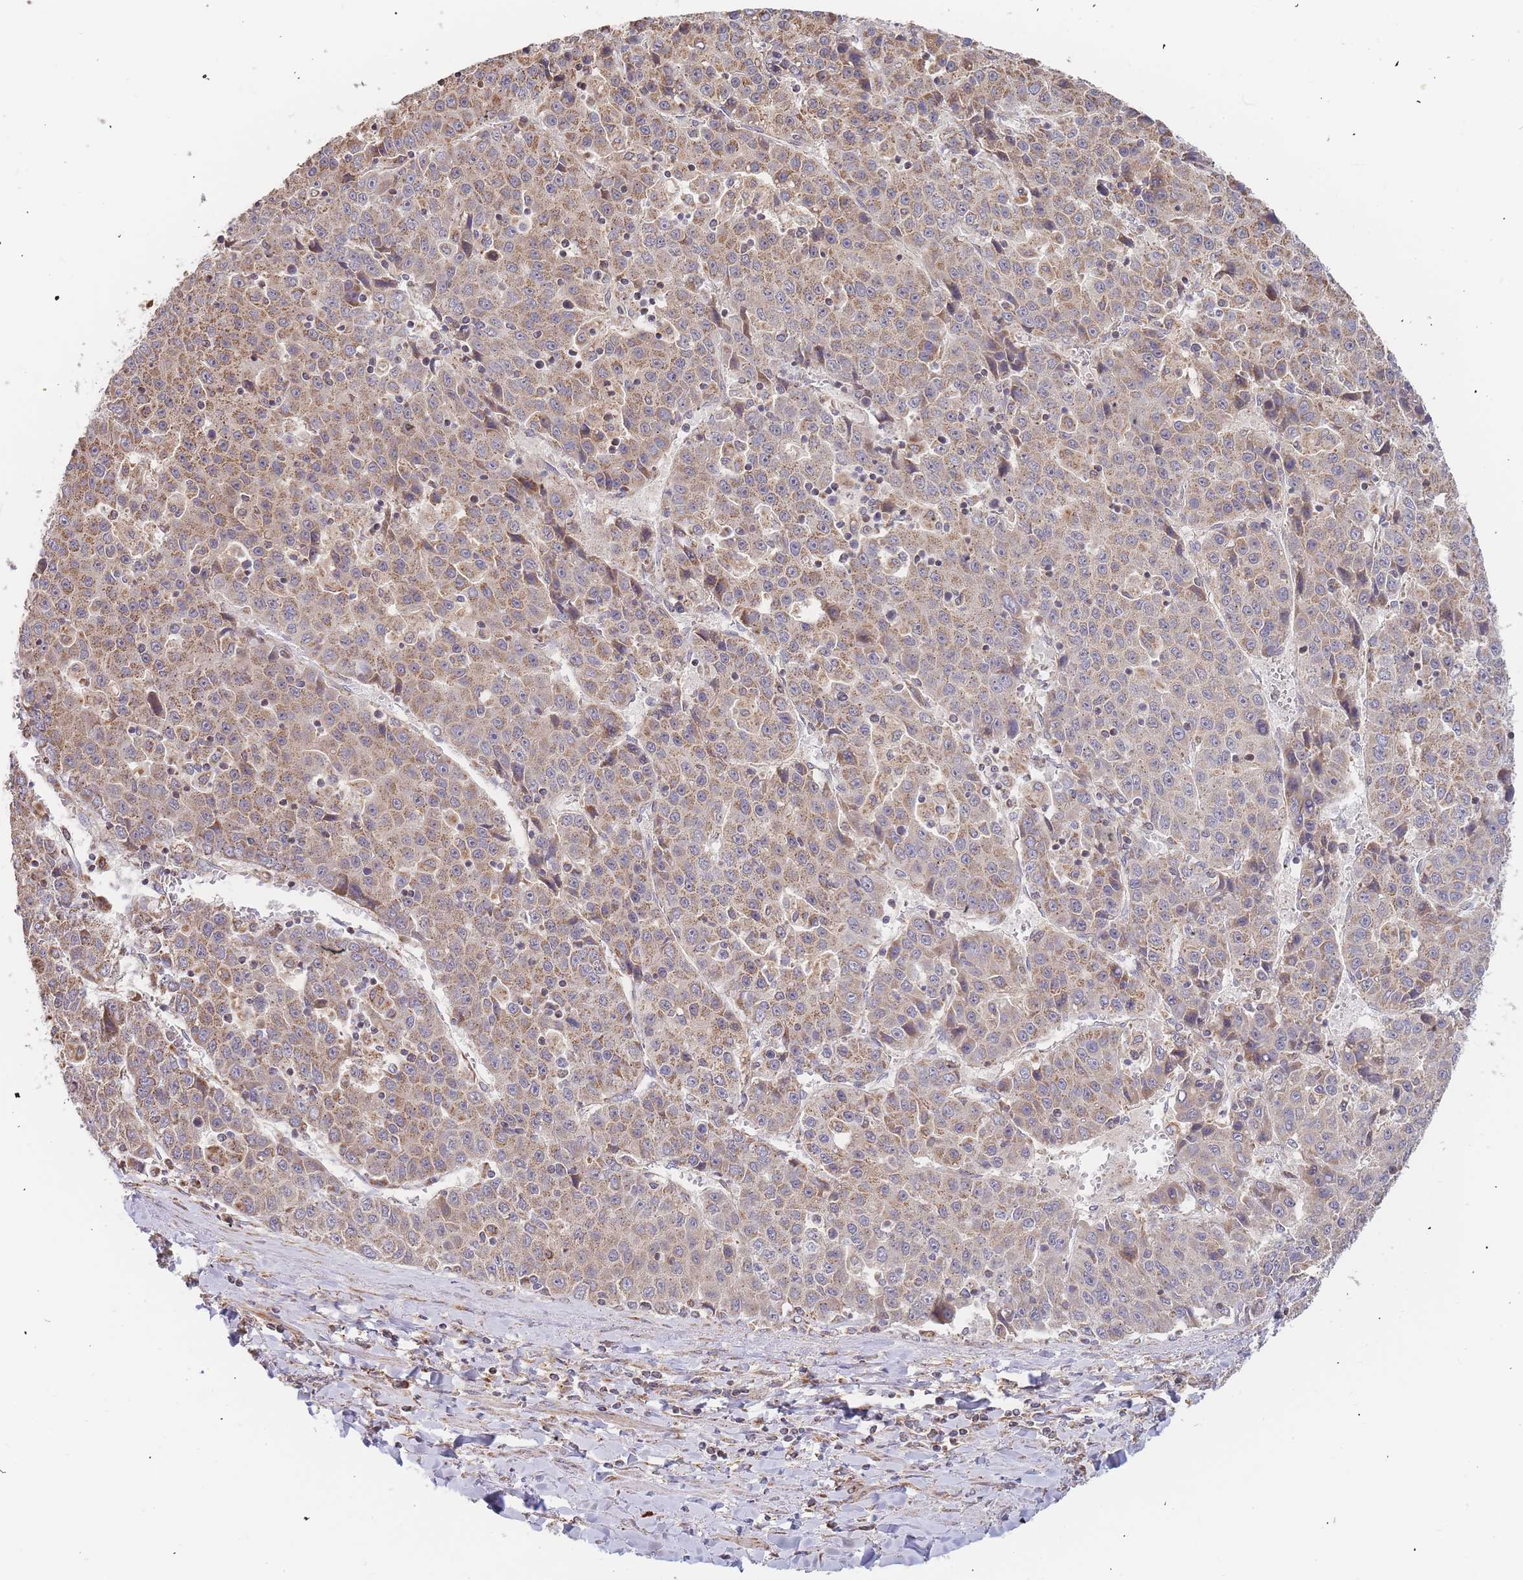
{"staining": {"intensity": "moderate", "quantity": "25%-75%", "location": "cytoplasmic/membranous"}, "tissue": "liver cancer", "cell_type": "Tumor cells", "image_type": "cancer", "snomed": [{"axis": "morphology", "description": "Carcinoma, Hepatocellular, NOS"}, {"axis": "topography", "description": "Liver"}], "caption": "Immunohistochemical staining of human liver cancer demonstrates medium levels of moderate cytoplasmic/membranous staining in approximately 25%-75% of tumor cells.", "gene": "ADCY9", "patient": {"sex": "female", "age": 53}}